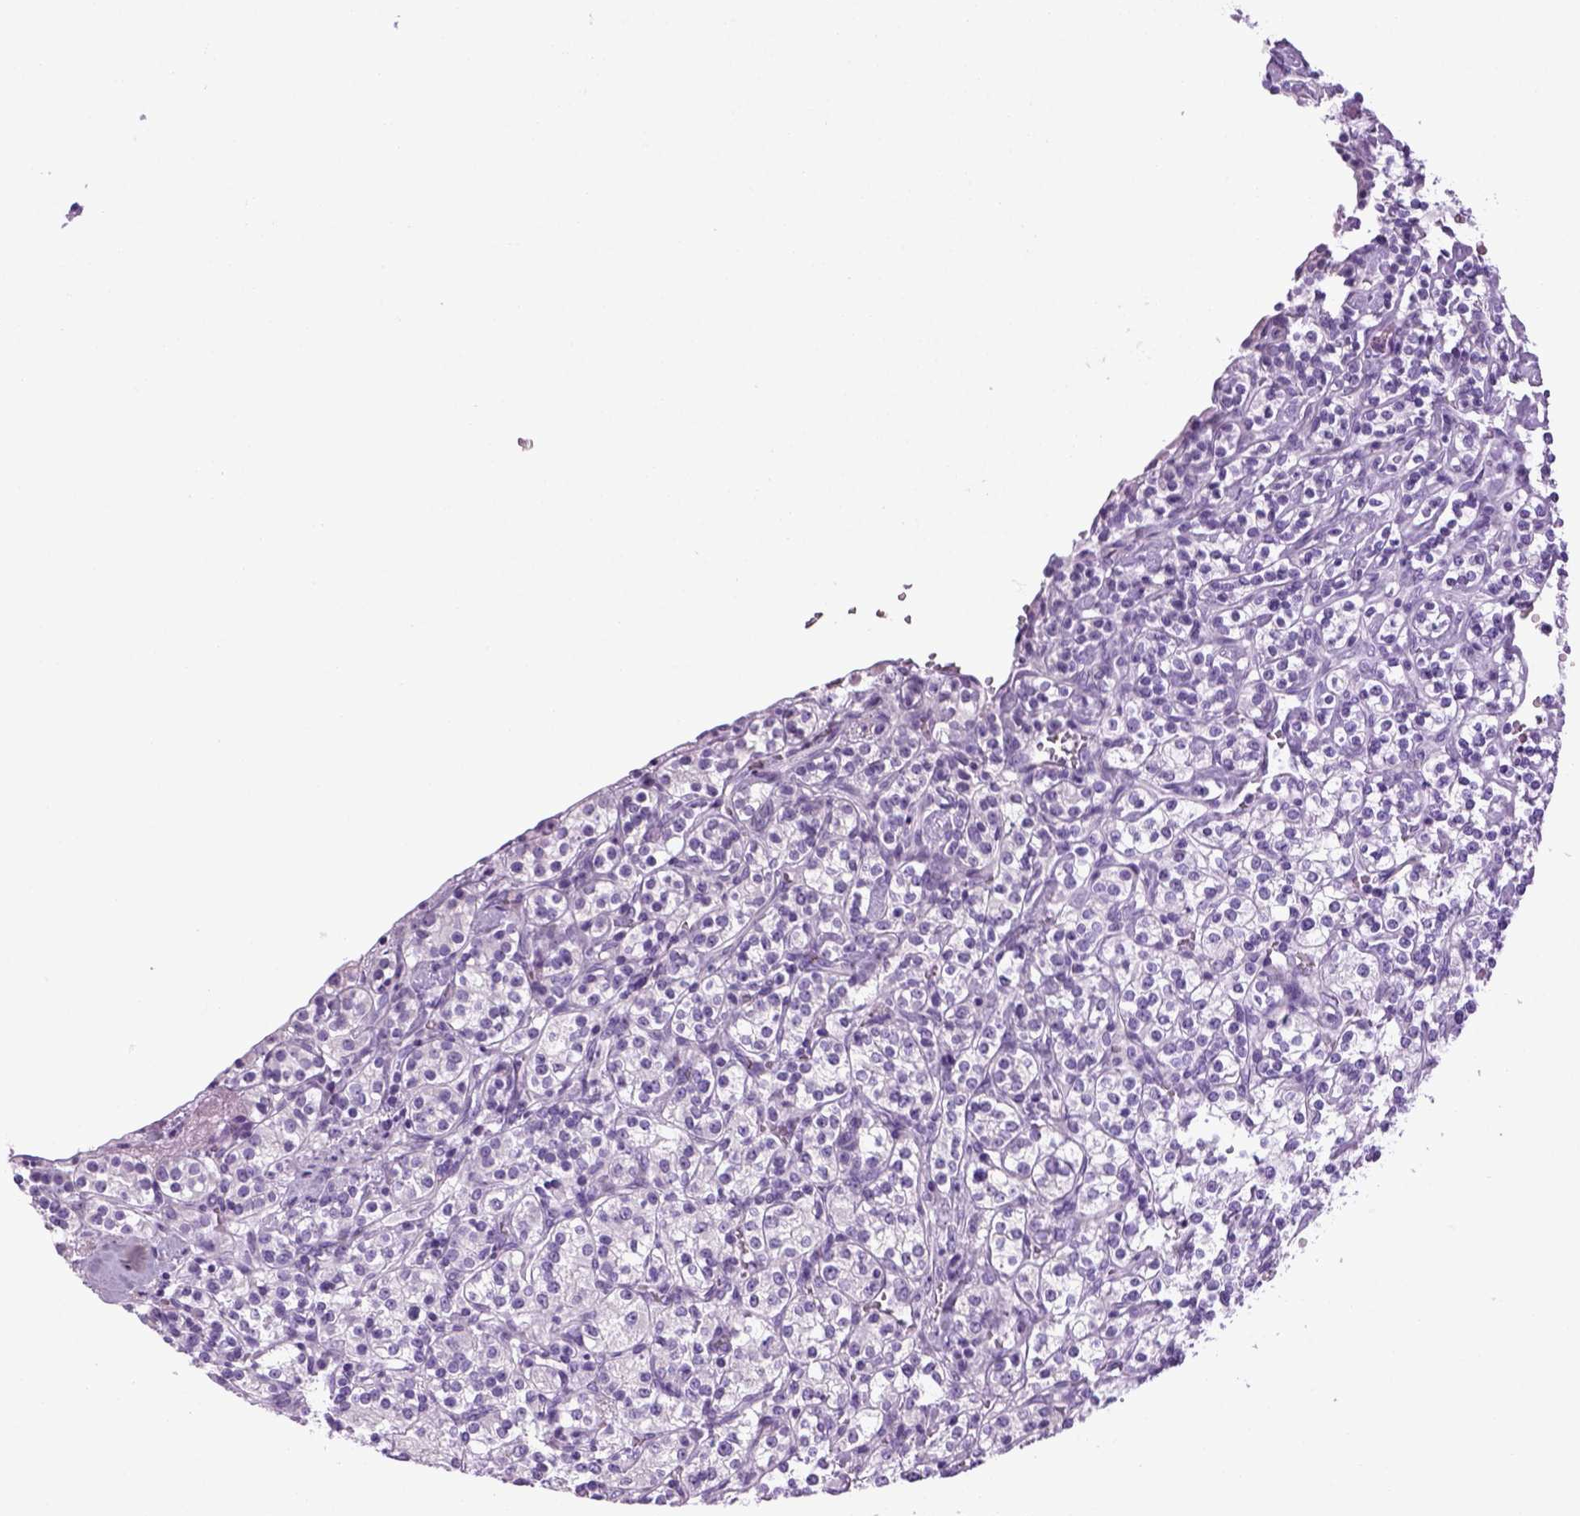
{"staining": {"intensity": "negative", "quantity": "none", "location": "none"}, "tissue": "renal cancer", "cell_type": "Tumor cells", "image_type": "cancer", "snomed": [{"axis": "morphology", "description": "Adenocarcinoma, NOS"}, {"axis": "topography", "description": "Kidney"}], "caption": "Tumor cells show no significant positivity in adenocarcinoma (renal). (Immunohistochemistry, brightfield microscopy, high magnification).", "gene": "HMCN2", "patient": {"sex": "male", "age": 77}}